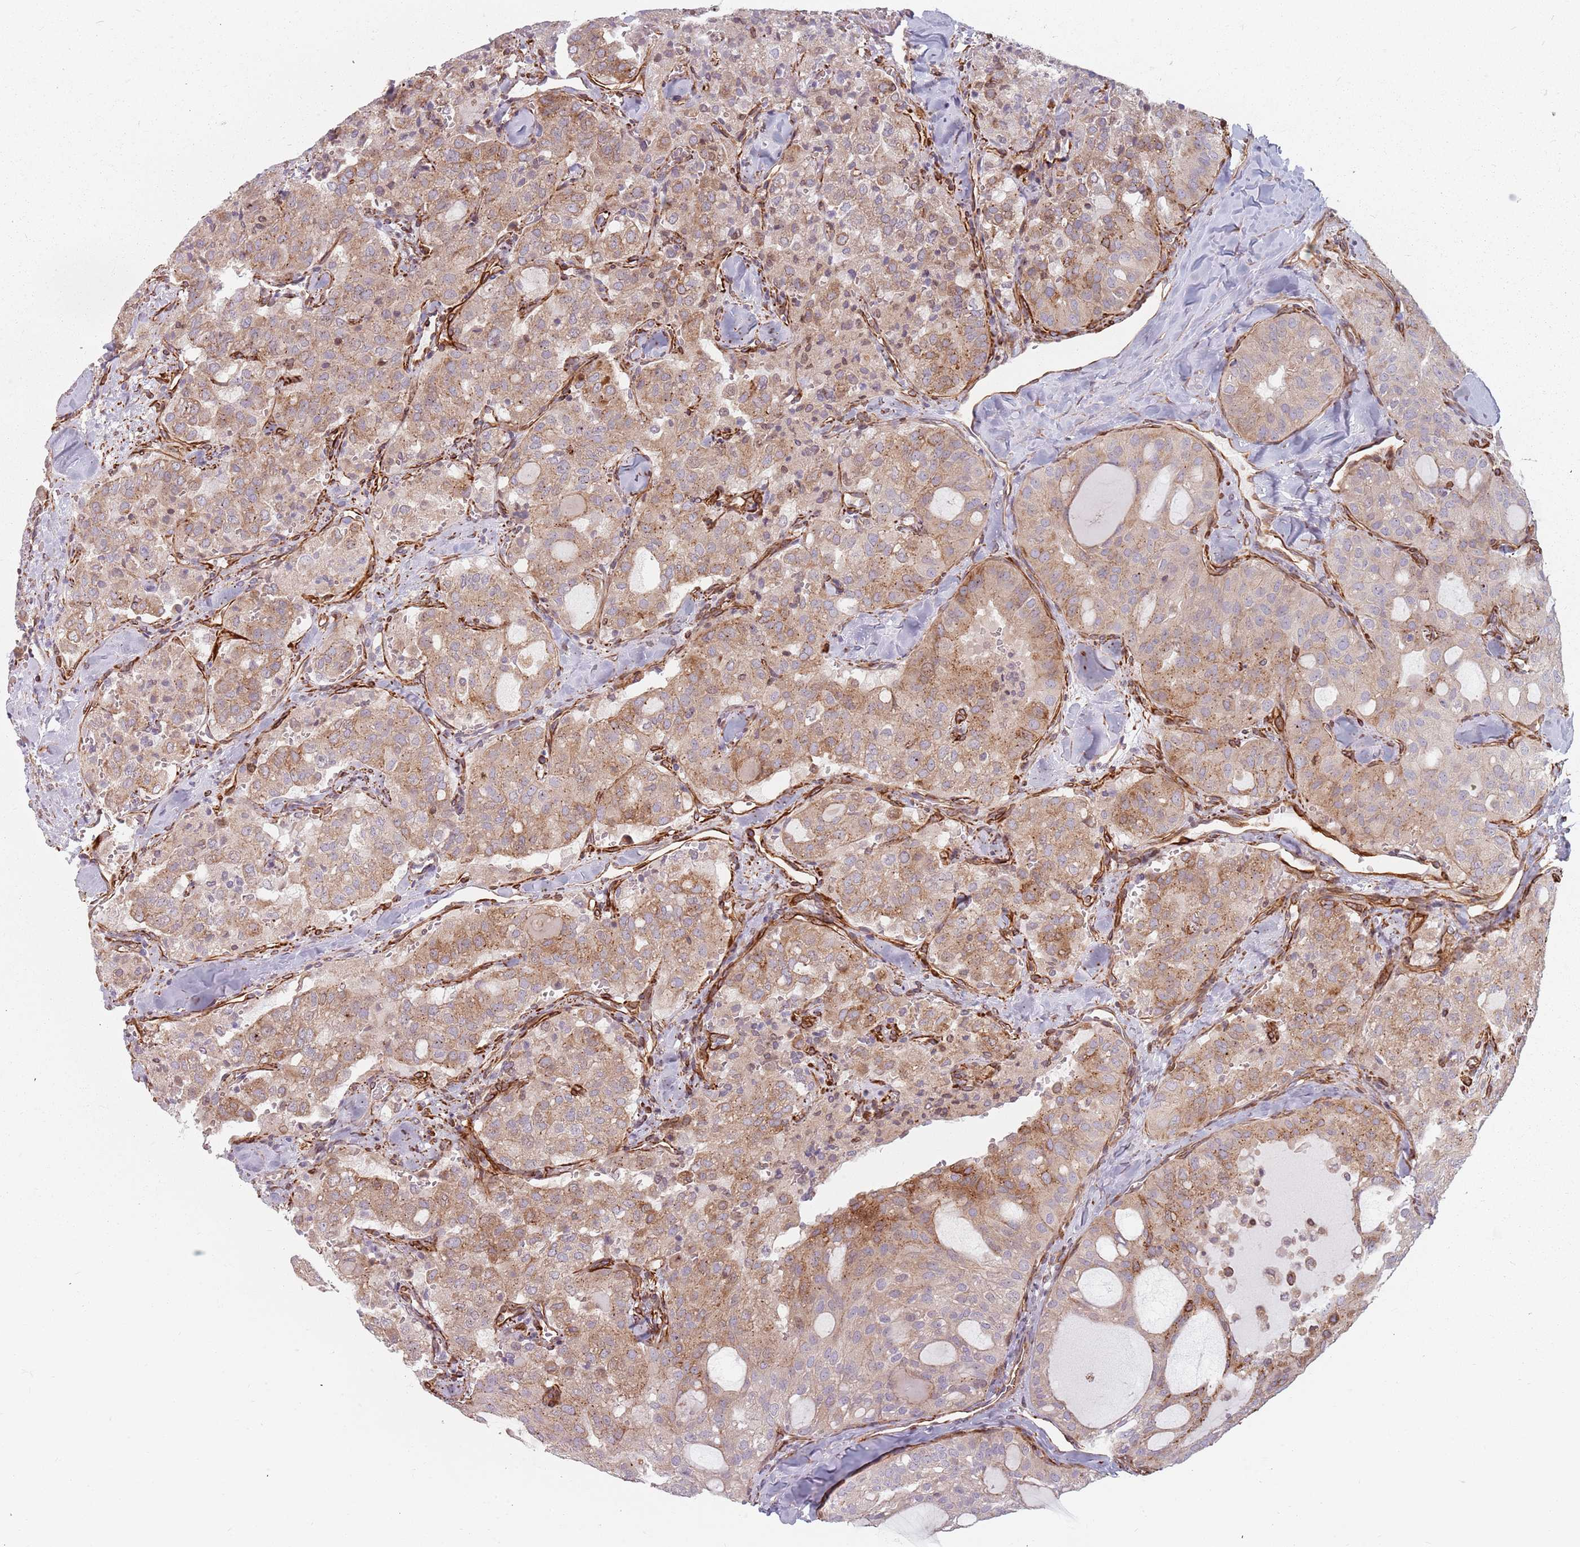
{"staining": {"intensity": "moderate", "quantity": ">75%", "location": "cytoplasmic/membranous"}, "tissue": "thyroid cancer", "cell_type": "Tumor cells", "image_type": "cancer", "snomed": [{"axis": "morphology", "description": "Follicular adenoma carcinoma, NOS"}, {"axis": "topography", "description": "Thyroid gland"}], "caption": "A medium amount of moderate cytoplasmic/membranous positivity is appreciated in about >75% of tumor cells in thyroid cancer (follicular adenoma carcinoma) tissue.", "gene": "GAS2L3", "patient": {"sex": "male", "age": 75}}